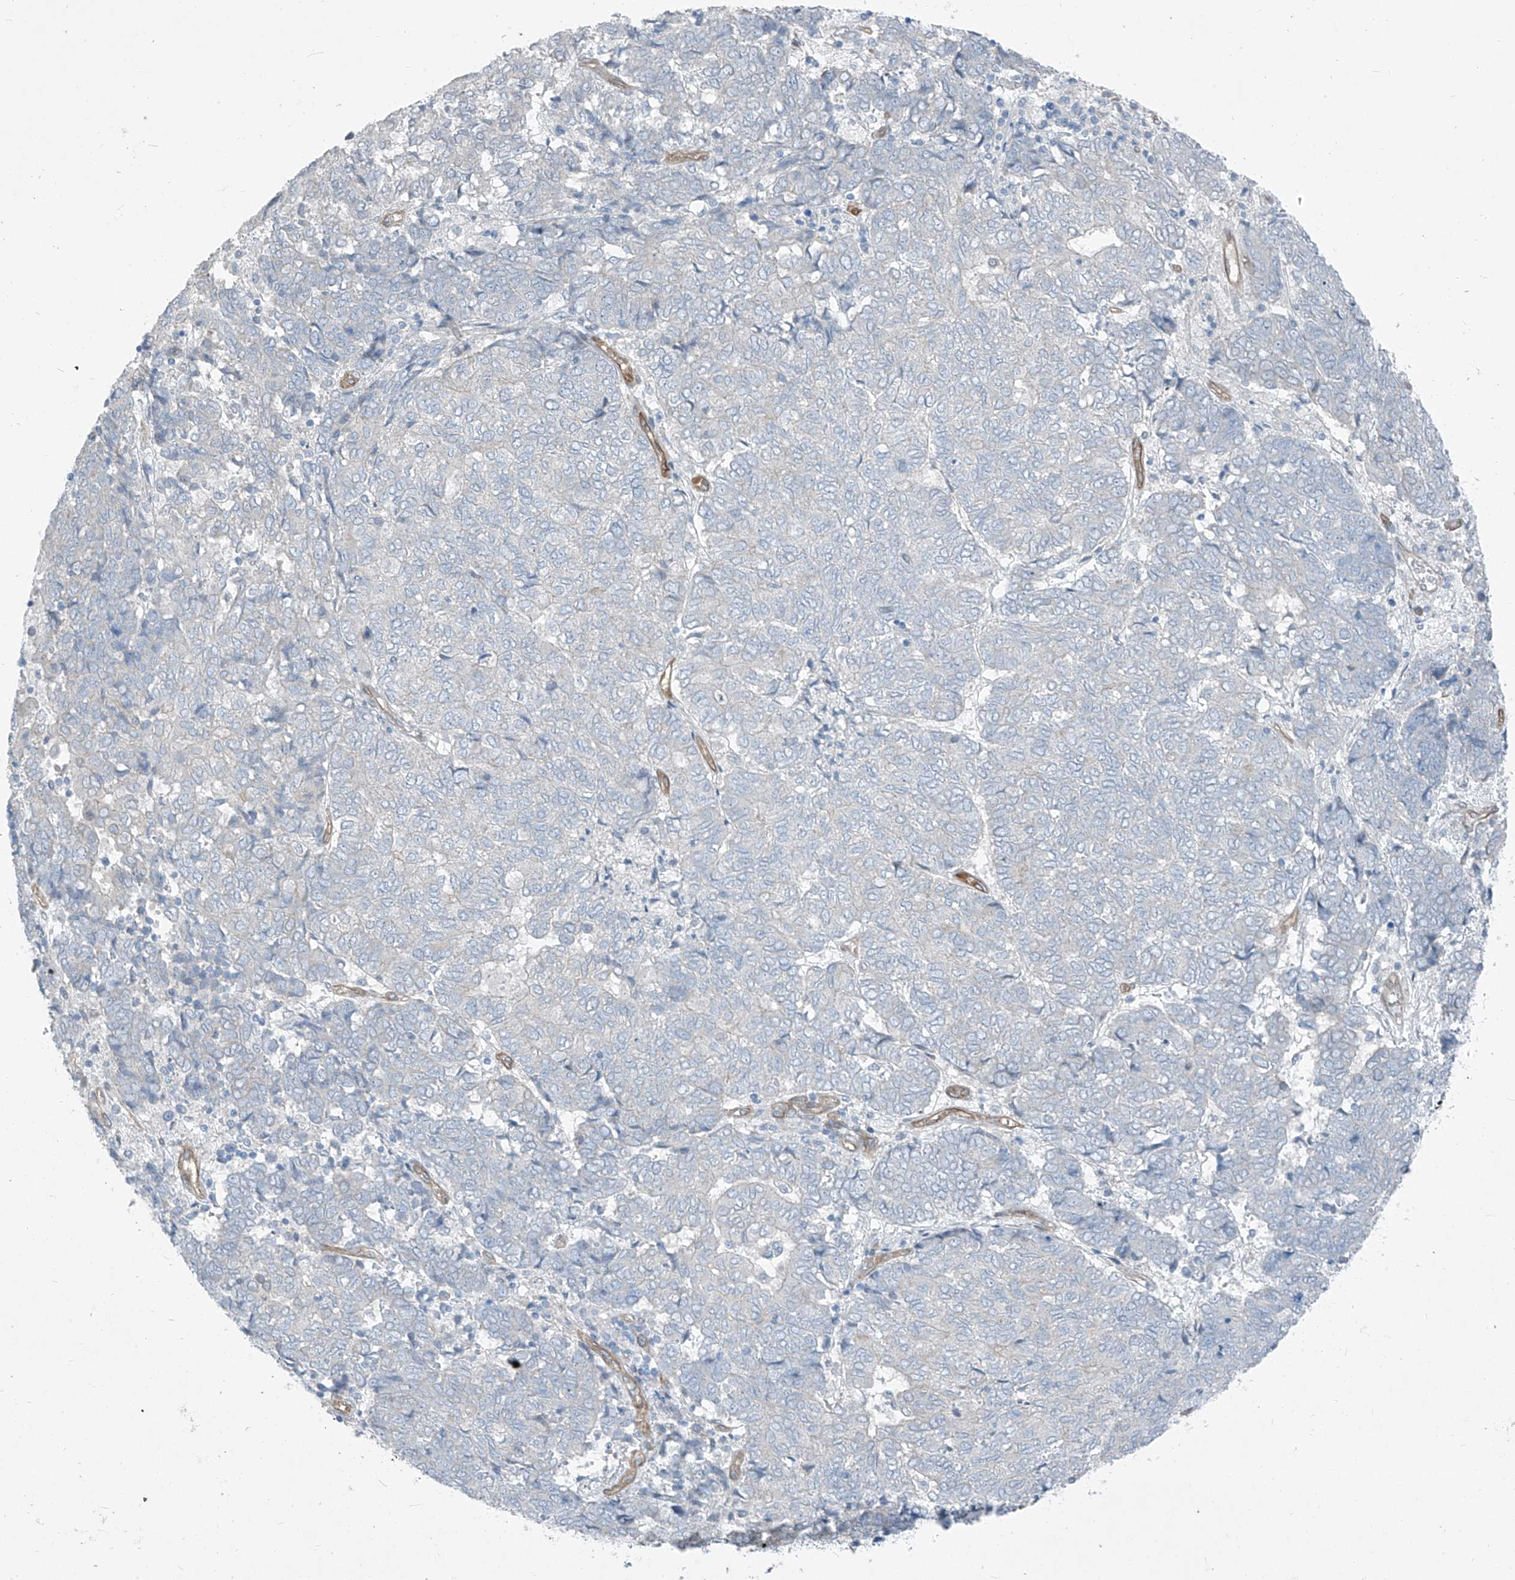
{"staining": {"intensity": "negative", "quantity": "none", "location": "none"}, "tissue": "endometrial cancer", "cell_type": "Tumor cells", "image_type": "cancer", "snomed": [{"axis": "morphology", "description": "Adenocarcinoma, NOS"}, {"axis": "topography", "description": "Endometrium"}], "caption": "Human endometrial cancer stained for a protein using immunohistochemistry (IHC) exhibits no positivity in tumor cells.", "gene": "TNS2", "patient": {"sex": "female", "age": 80}}